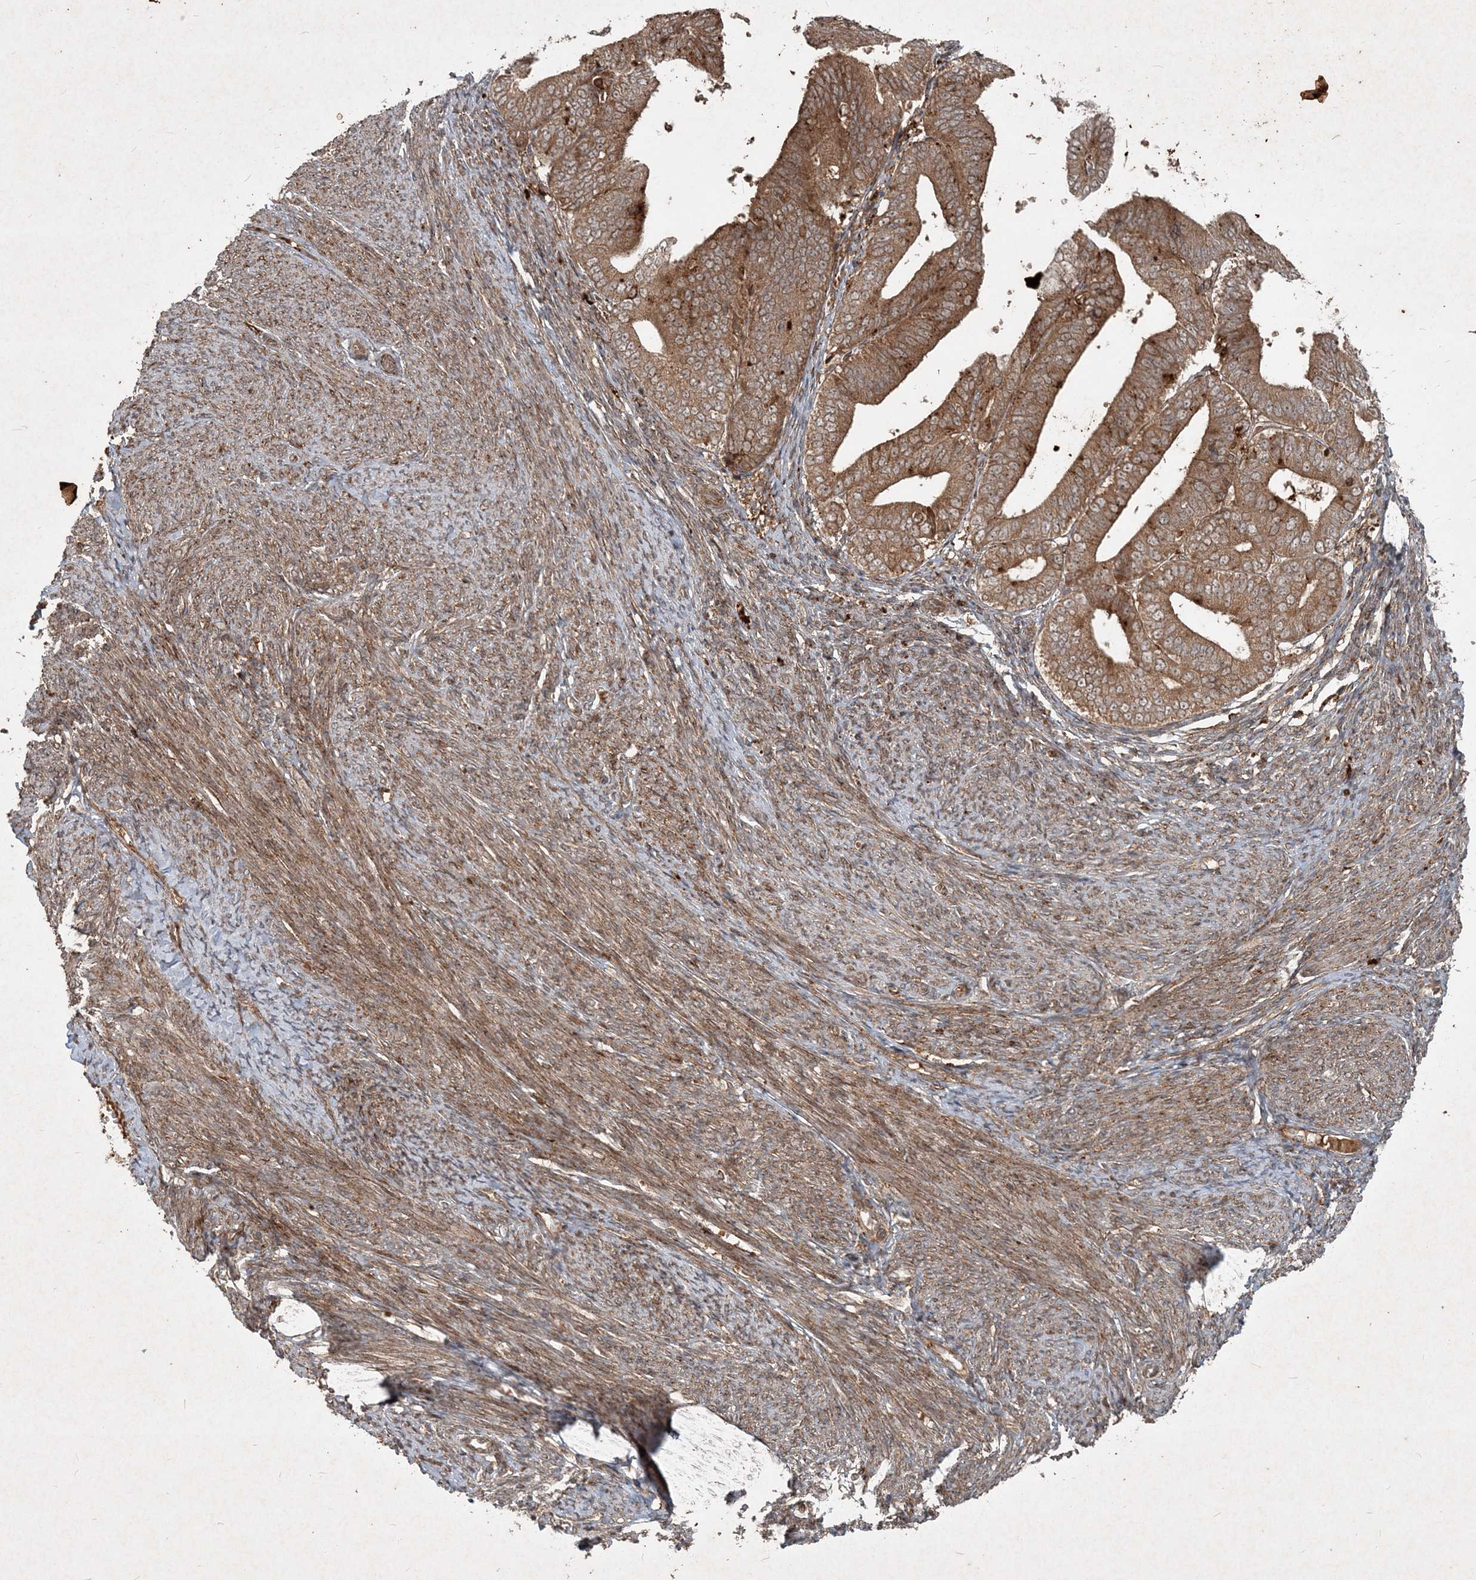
{"staining": {"intensity": "moderate", "quantity": ">75%", "location": "cytoplasmic/membranous"}, "tissue": "endometrial cancer", "cell_type": "Tumor cells", "image_type": "cancer", "snomed": [{"axis": "morphology", "description": "Adenocarcinoma, NOS"}, {"axis": "topography", "description": "Endometrium"}], "caption": "Endometrial cancer stained for a protein displays moderate cytoplasmic/membranous positivity in tumor cells.", "gene": "NARS1", "patient": {"sex": "female", "age": 63}}